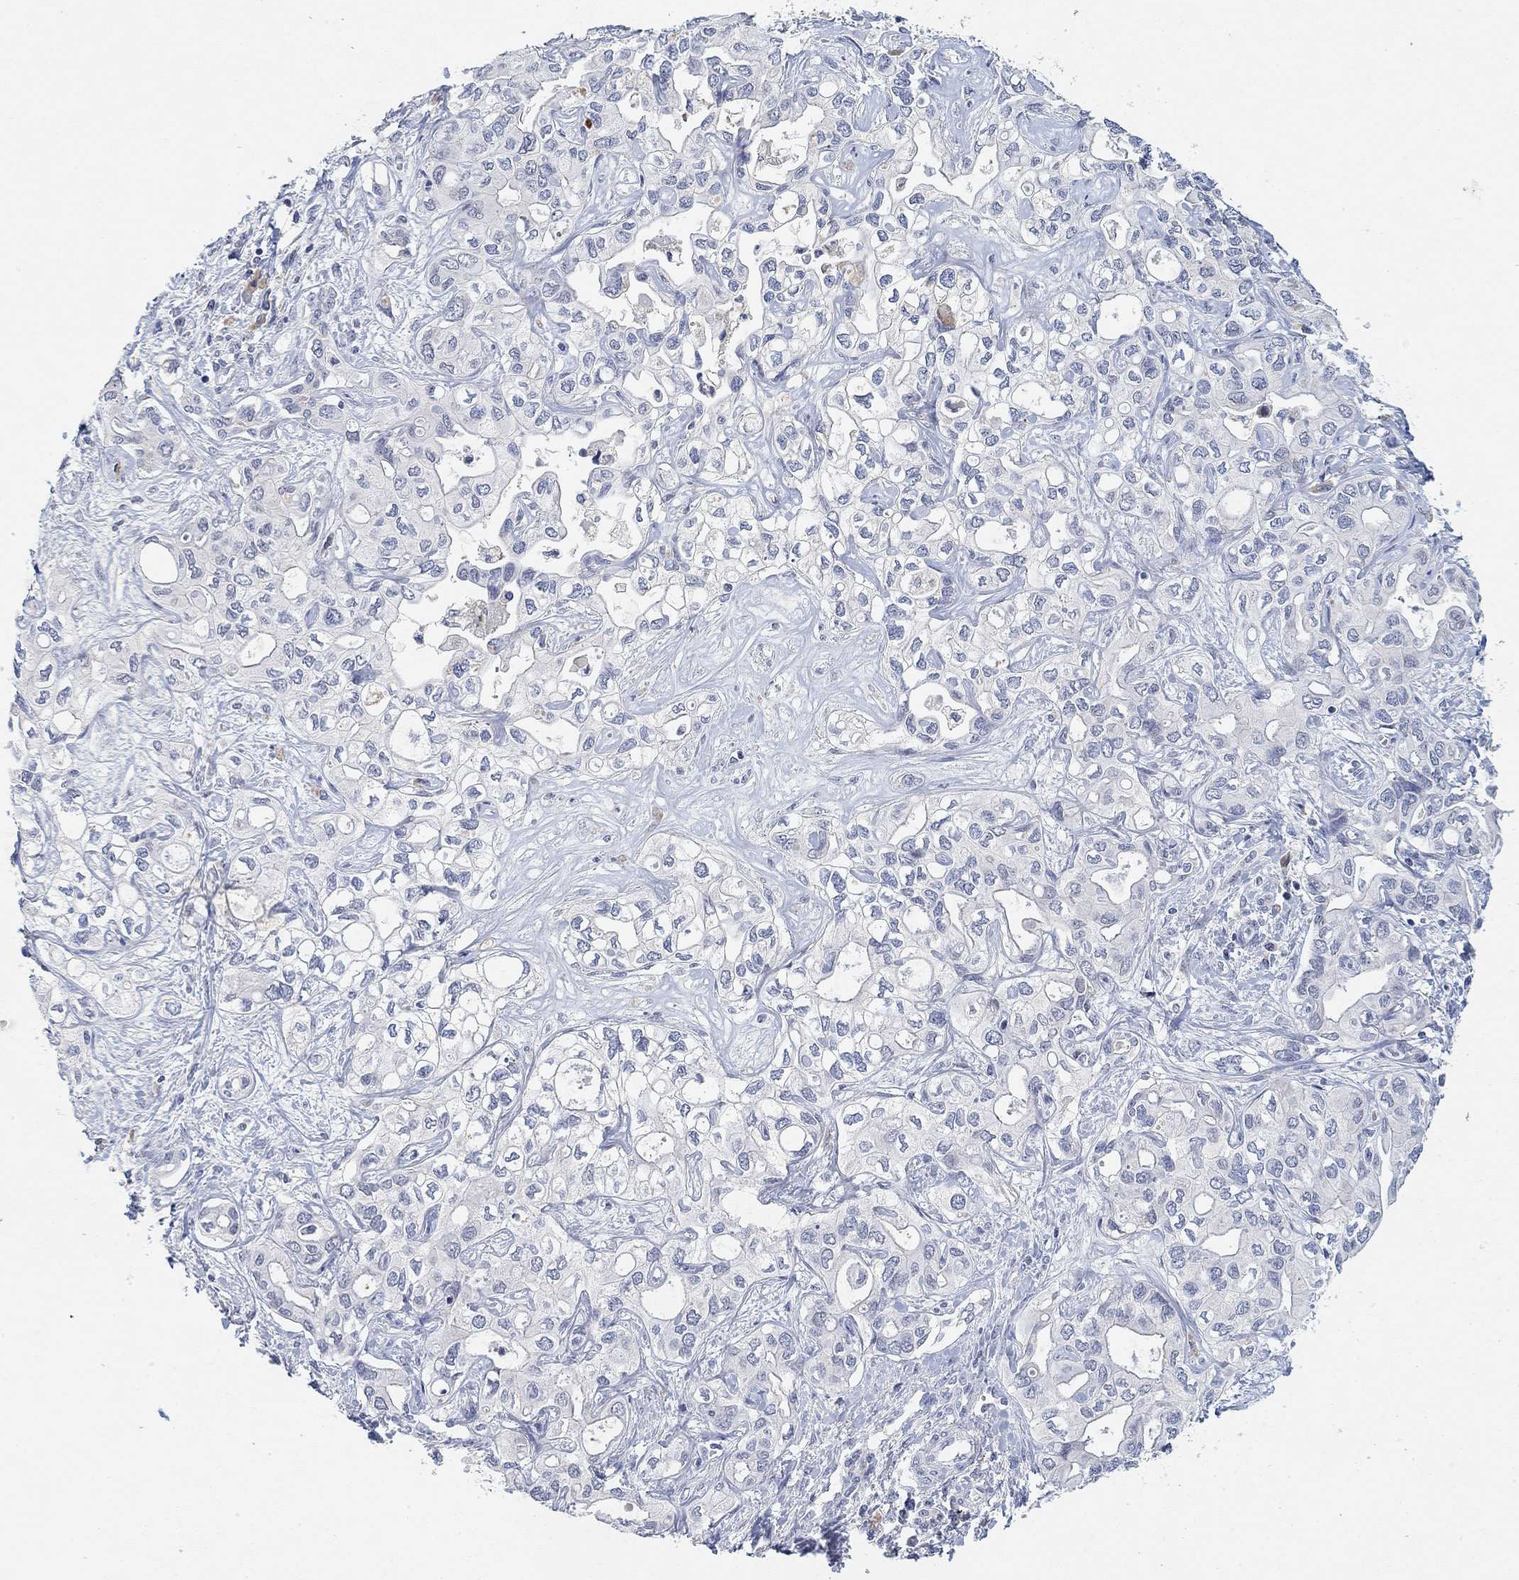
{"staining": {"intensity": "negative", "quantity": "none", "location": "none"}, "tissue": "liver cancer", "cell_type": "Tumor cells", "image_type": "cancer", "snomed": [{"axis": "morphology", "description": "Cholangiocarcinoma"}, {"axis": "topography", "description": "Liver"}], "caption": "Immunohistochemistry image of neoplastic tissue: cholangiocarcinoma (liver) stained with DAB (3,3'-diaminobenzidine) displays no significant protein staining in tumor cells.", "gene": "VAT1L", "patient": {"sex": "female", "age": 64}}